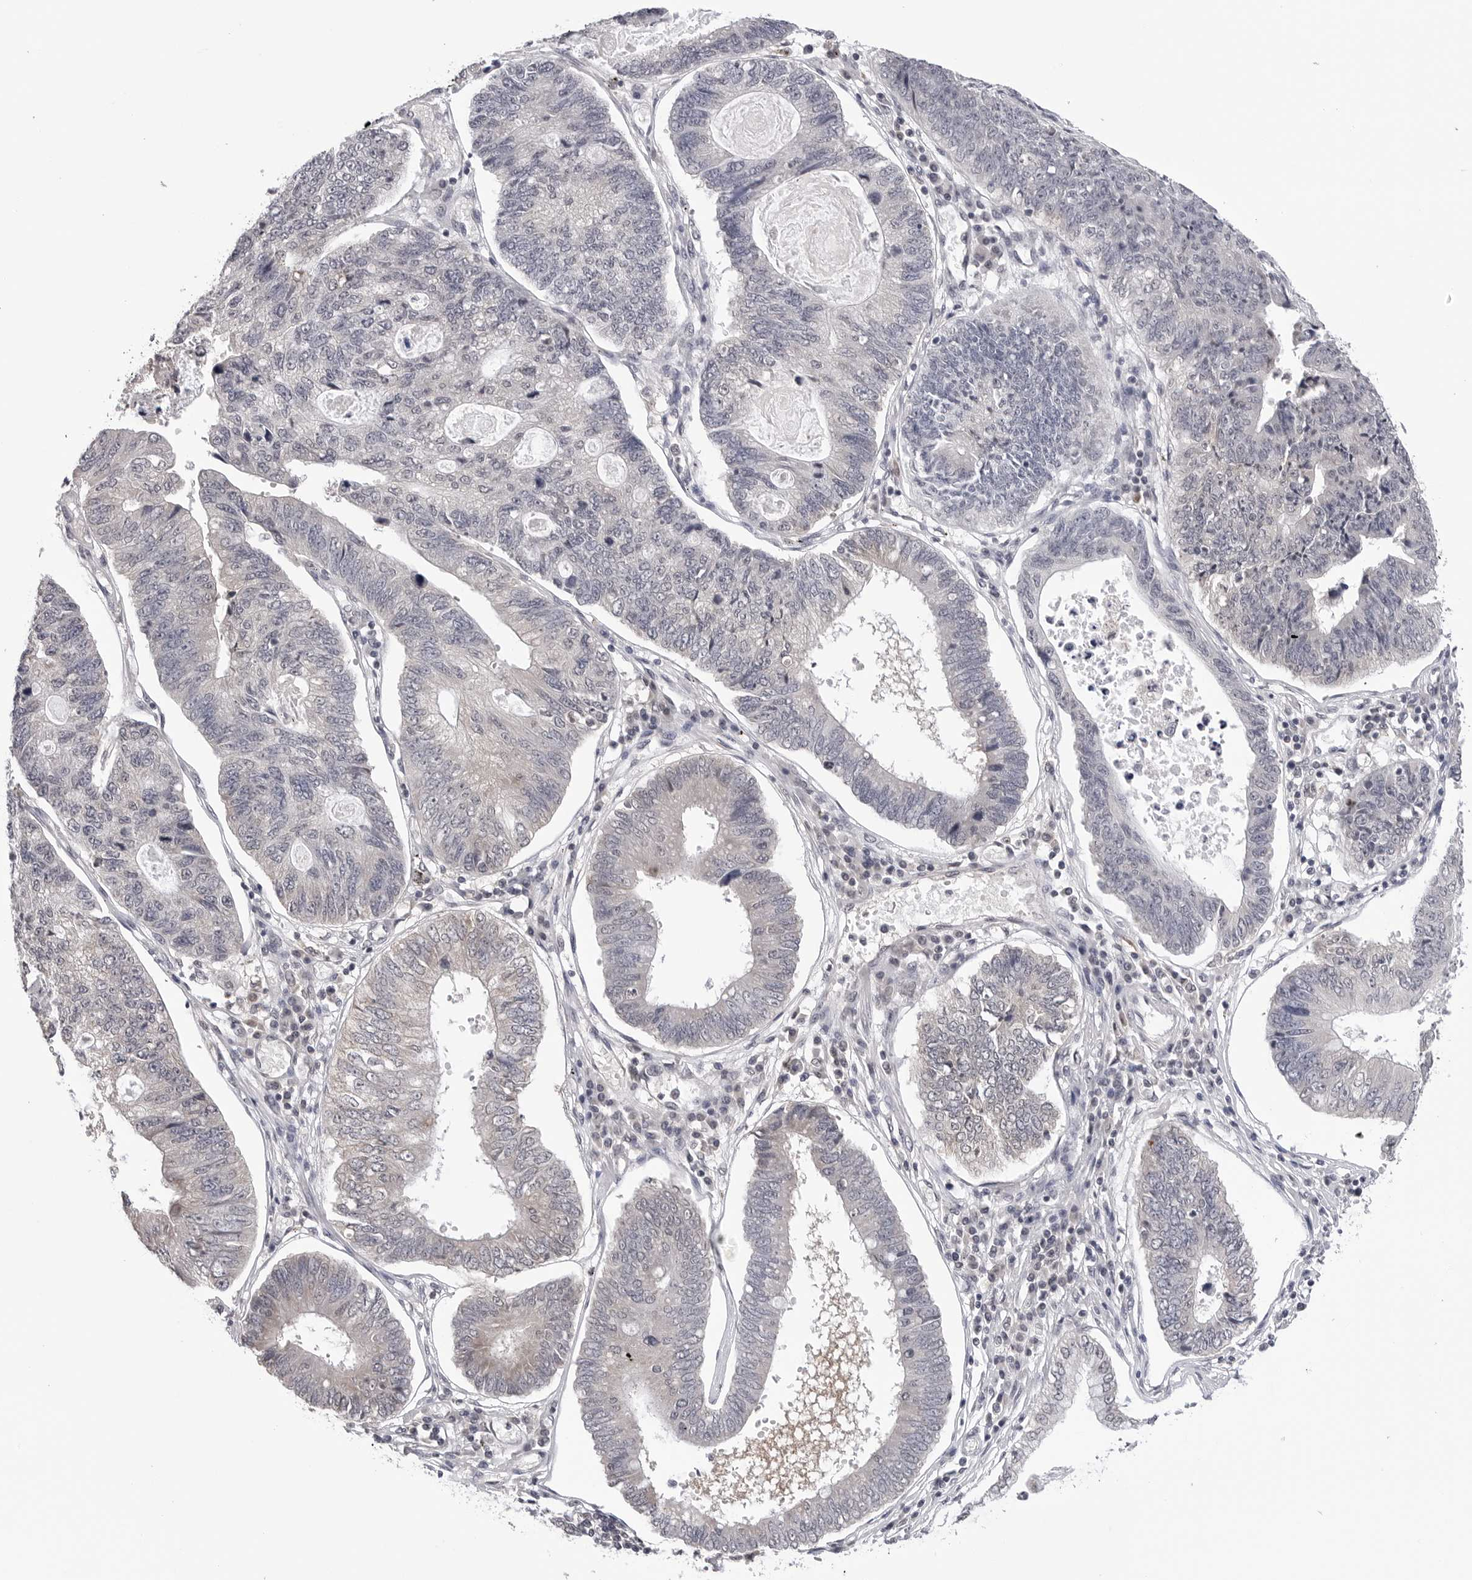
{"staining": {"intensity": "negative", "quantity": "none", "location": "none"}, "tissue": "stomach cancer", "cell_type": "Tumor cells", "image_type": "cancer", "snomed": [{"axis": "morphology", "description": "Adenocarcinoma, NOS"}, {"axis": "topography", "description": "Stomach"}], "caption": "The immunohistochemistry image has no significant expression in tumor cells of adenocarcinoma (stomach) tissue. The staining was performed using DAB to visualize the protein expression in brown, while the nuclei were stained in blue with hematoxylin (Magnification: 20x).", "gene": "CDK20", "patient": {"sex": "male", "age": 59}}